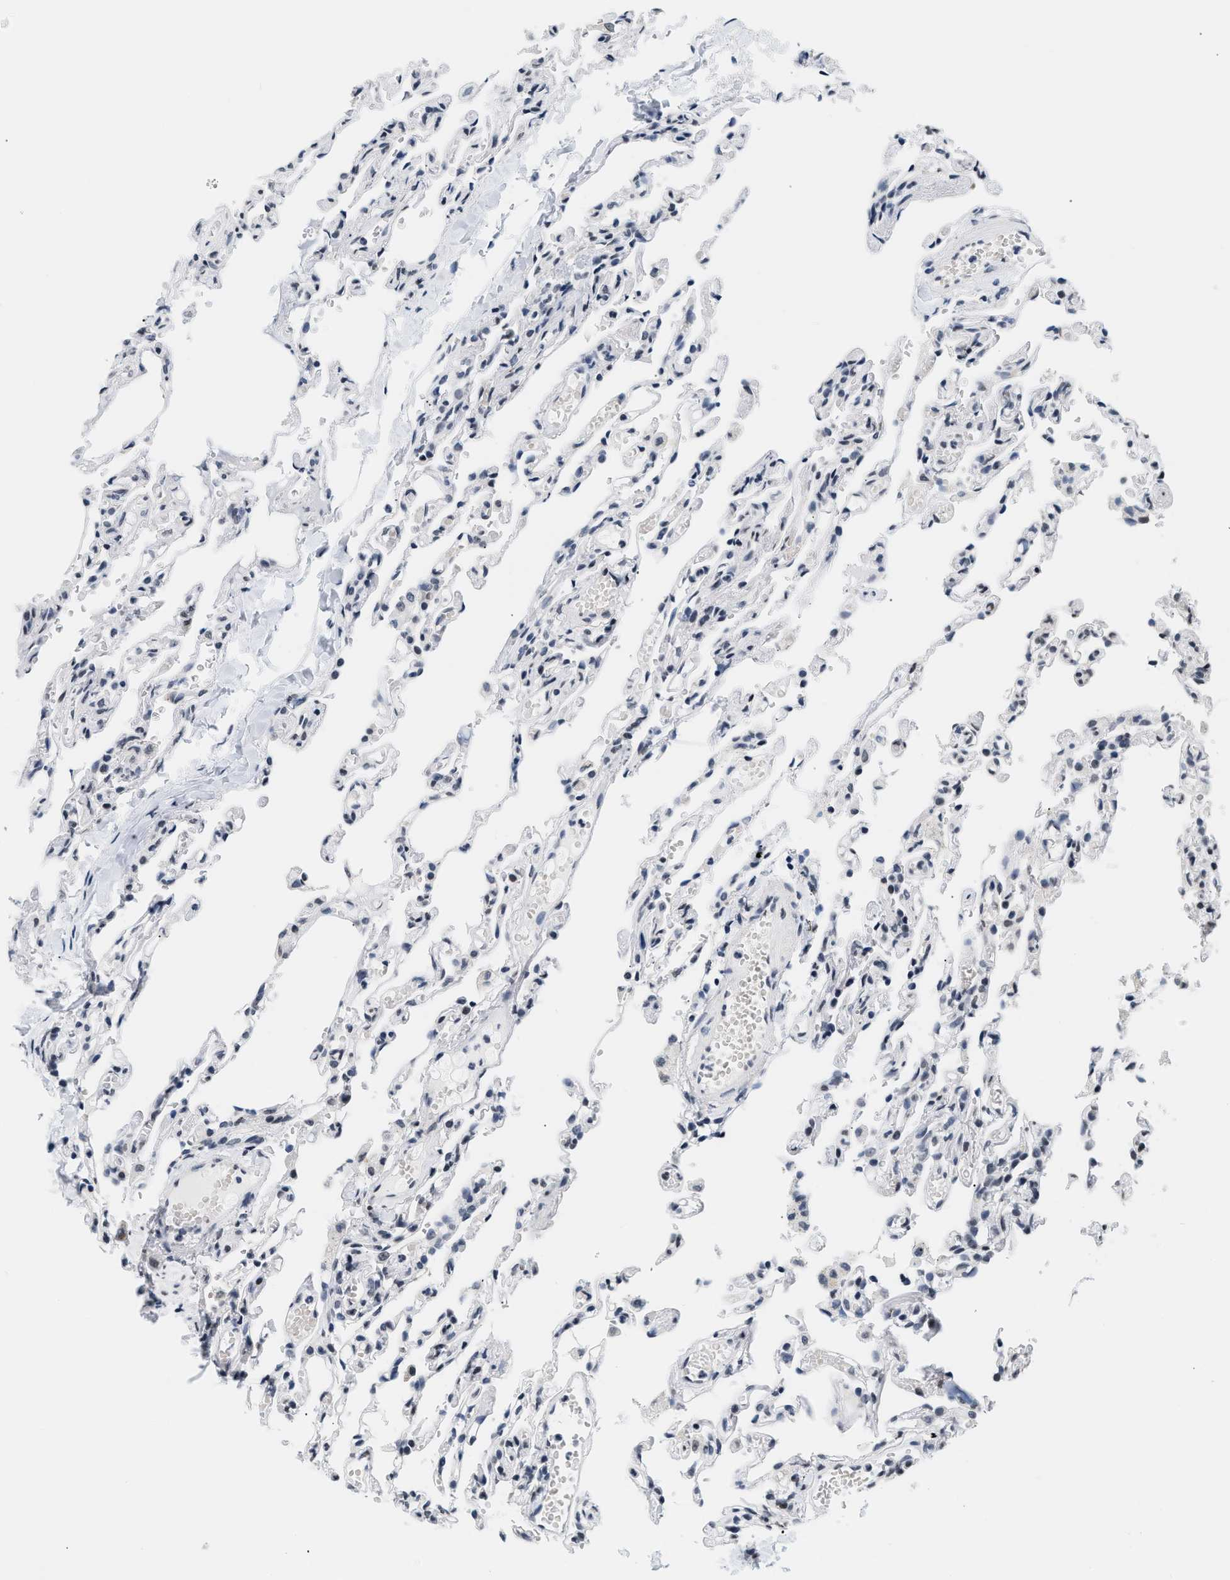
{"staining": {"intensity": "negative", "quantity": "none", "location": "none"}, "tissue": "lung", "cell_type": "Alveolar cells", "image_type": "normal", "snomed": [{"axis": "morphology", "description": "Normal tissue, NOS"}, {"axis": "topography", "description": "Lung"}], "caption": "Lung stained for a protein using IHC reveals no positivity alveolar cells.", "gene": "RAF1", "patient": {"sex": "male", "age": 21}}